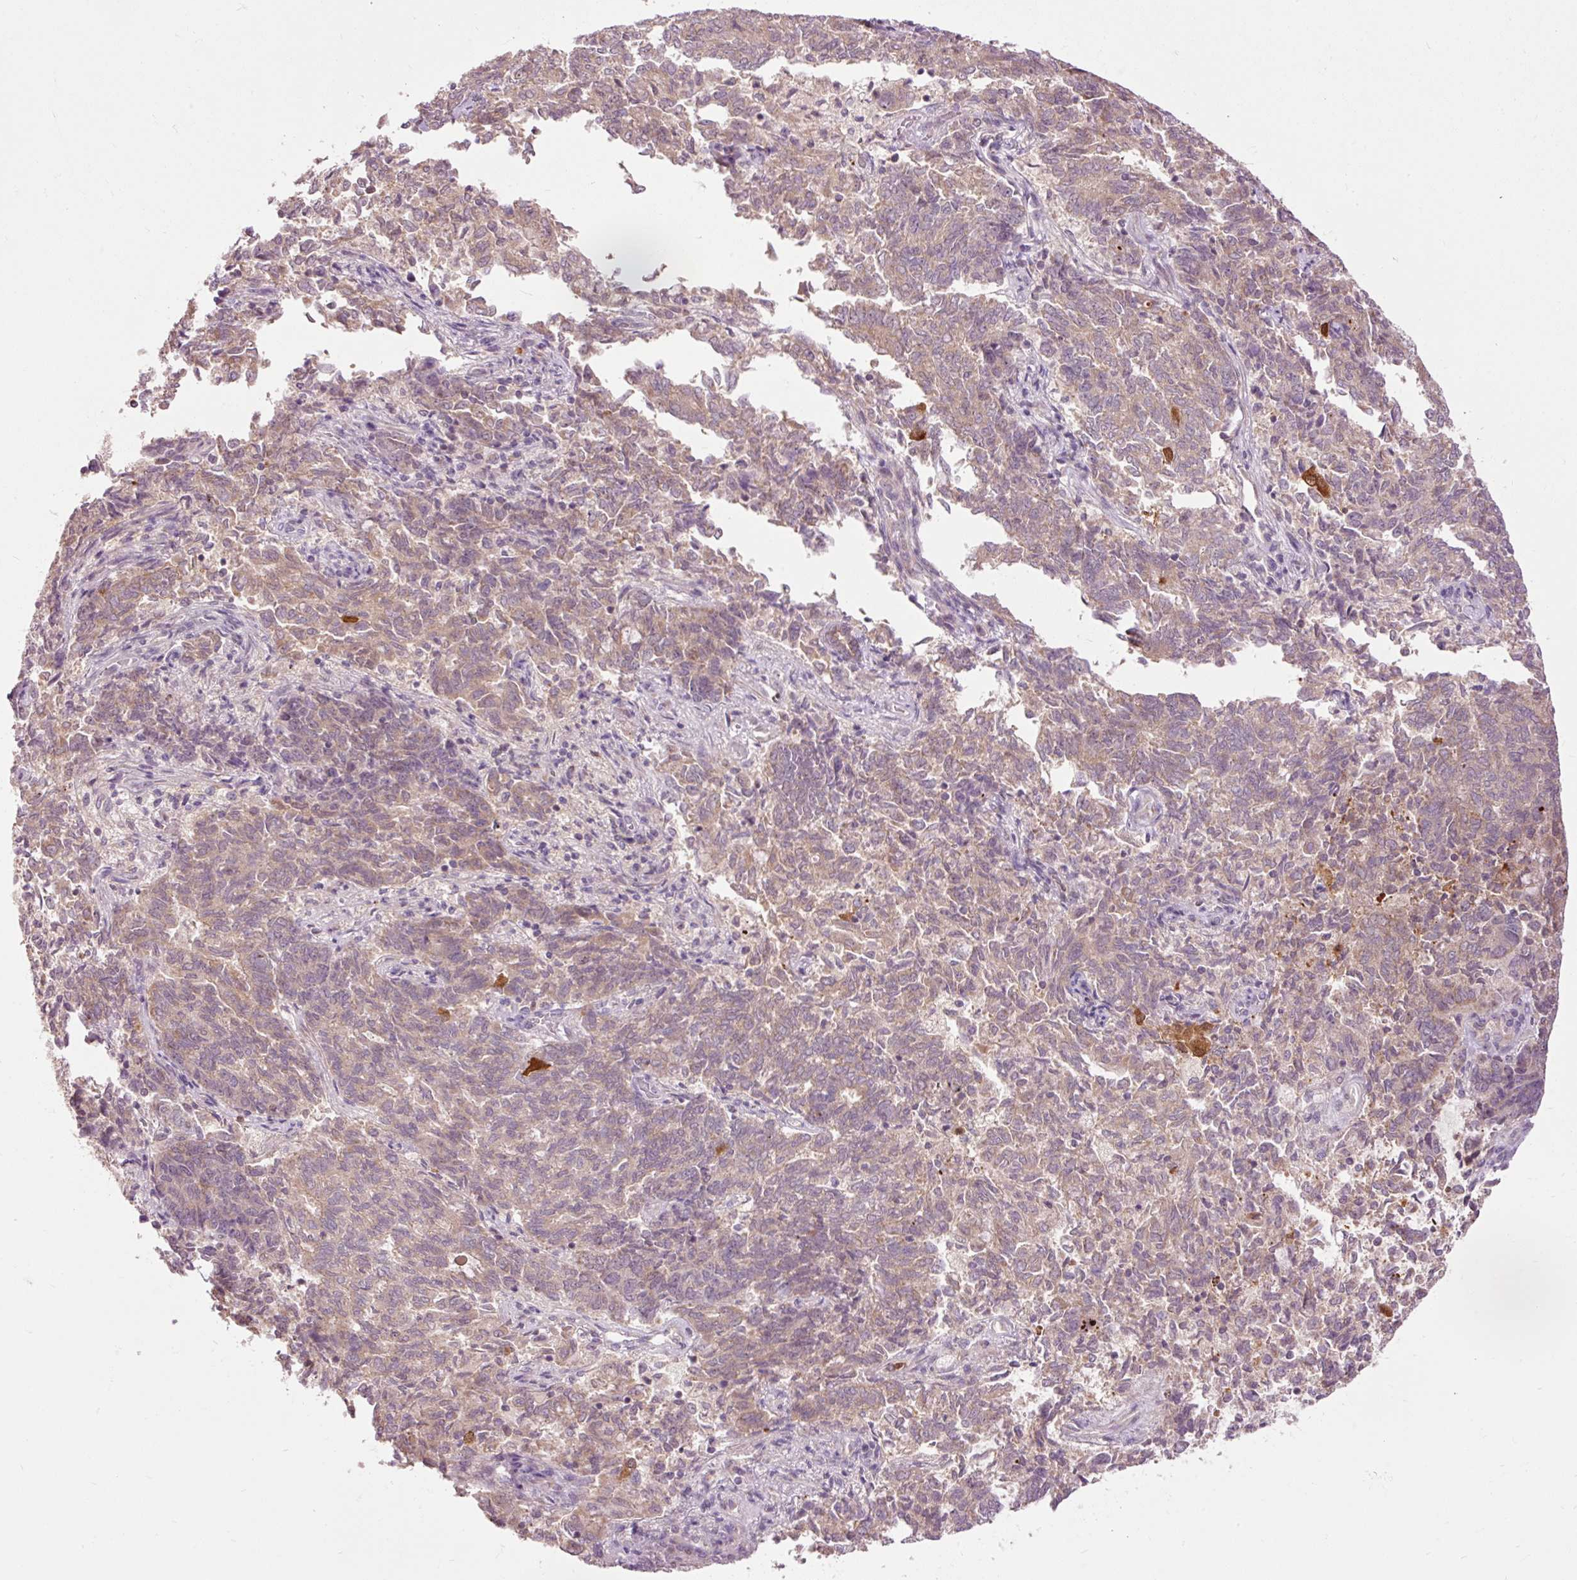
{"staining": {"intensity": "moderate", "quantity": "25%-75%", "location": "cytoplasmic/membranous"}, "tissue": "endometrial cancer", "cell_type": "Tumor cells", "image_type": "cancer", "snomed": [{"axis": "morphology", "description": "Adenocarcinoma, NOS"}, {"axis": "topography", "description": "Endometrium"}], "caption": "A high-resolution histopathology image shows immunohistochemistry staining of endometrial cancer (adenocarcinoma), which reveals moderate cytoplasmic/membranous expression in about 25%-75% of tumor cells.", "gene": "PRDX5", "patient": {"sex": "female", "age": 80}}